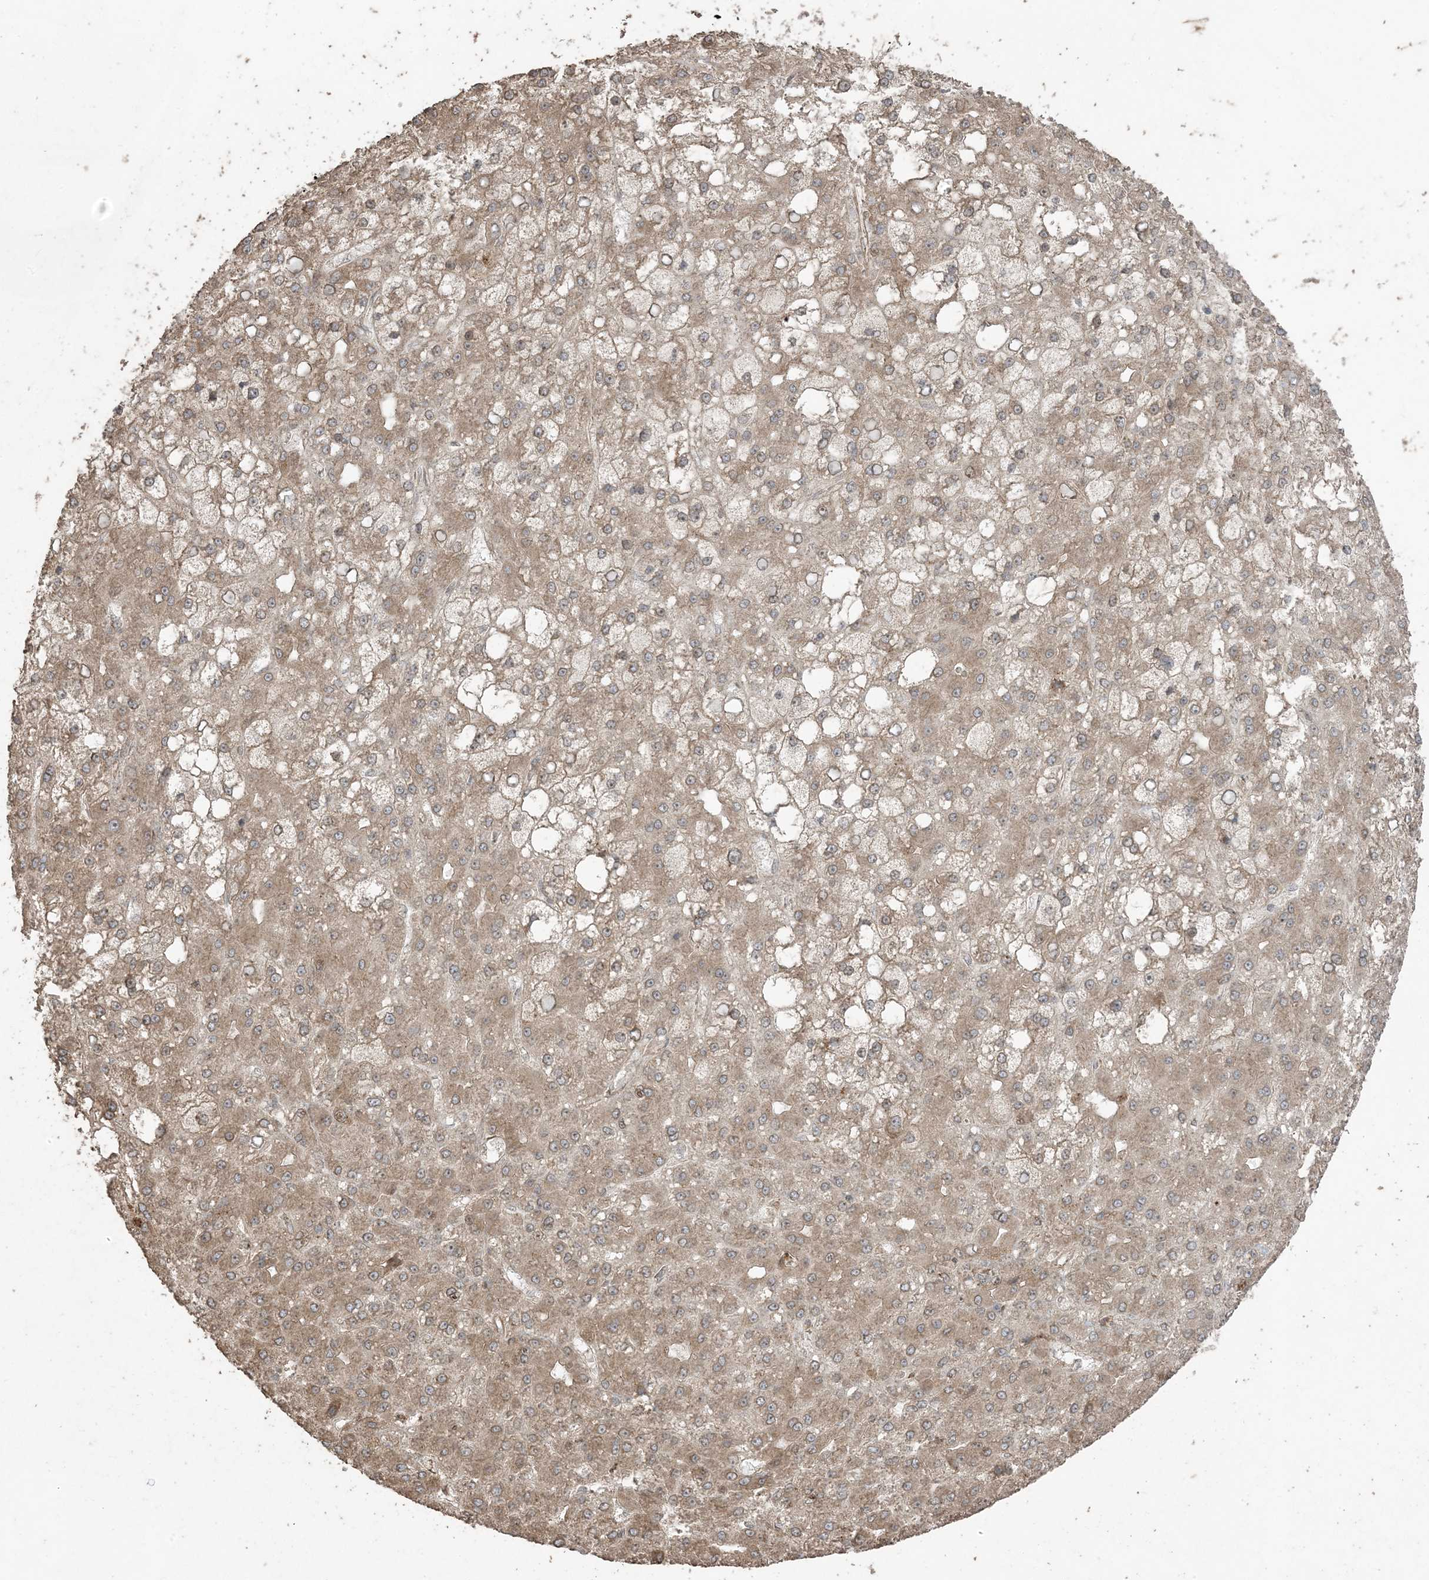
{"staining": {"intensity": "moderate", "quantity": ">75%", "location": "cytoplasmic/membranous"}, "tissue": "liver cancer", "cell_type": "Tumor cells", "image_type": "cancer", "snomed": [{"axis": "morphology", "description": "Carcinoma, Hepatocellular, NOS"}, {"axis": "topography", "description": "Liver"}], "caption": "Protein analysis of liver cancer tissue reveals moderate cytoplasmic/membranous expression in approximately >75% of tumor cells.", "gene": "DDX19B", "patient": {"sex": "male", "age": 67}}